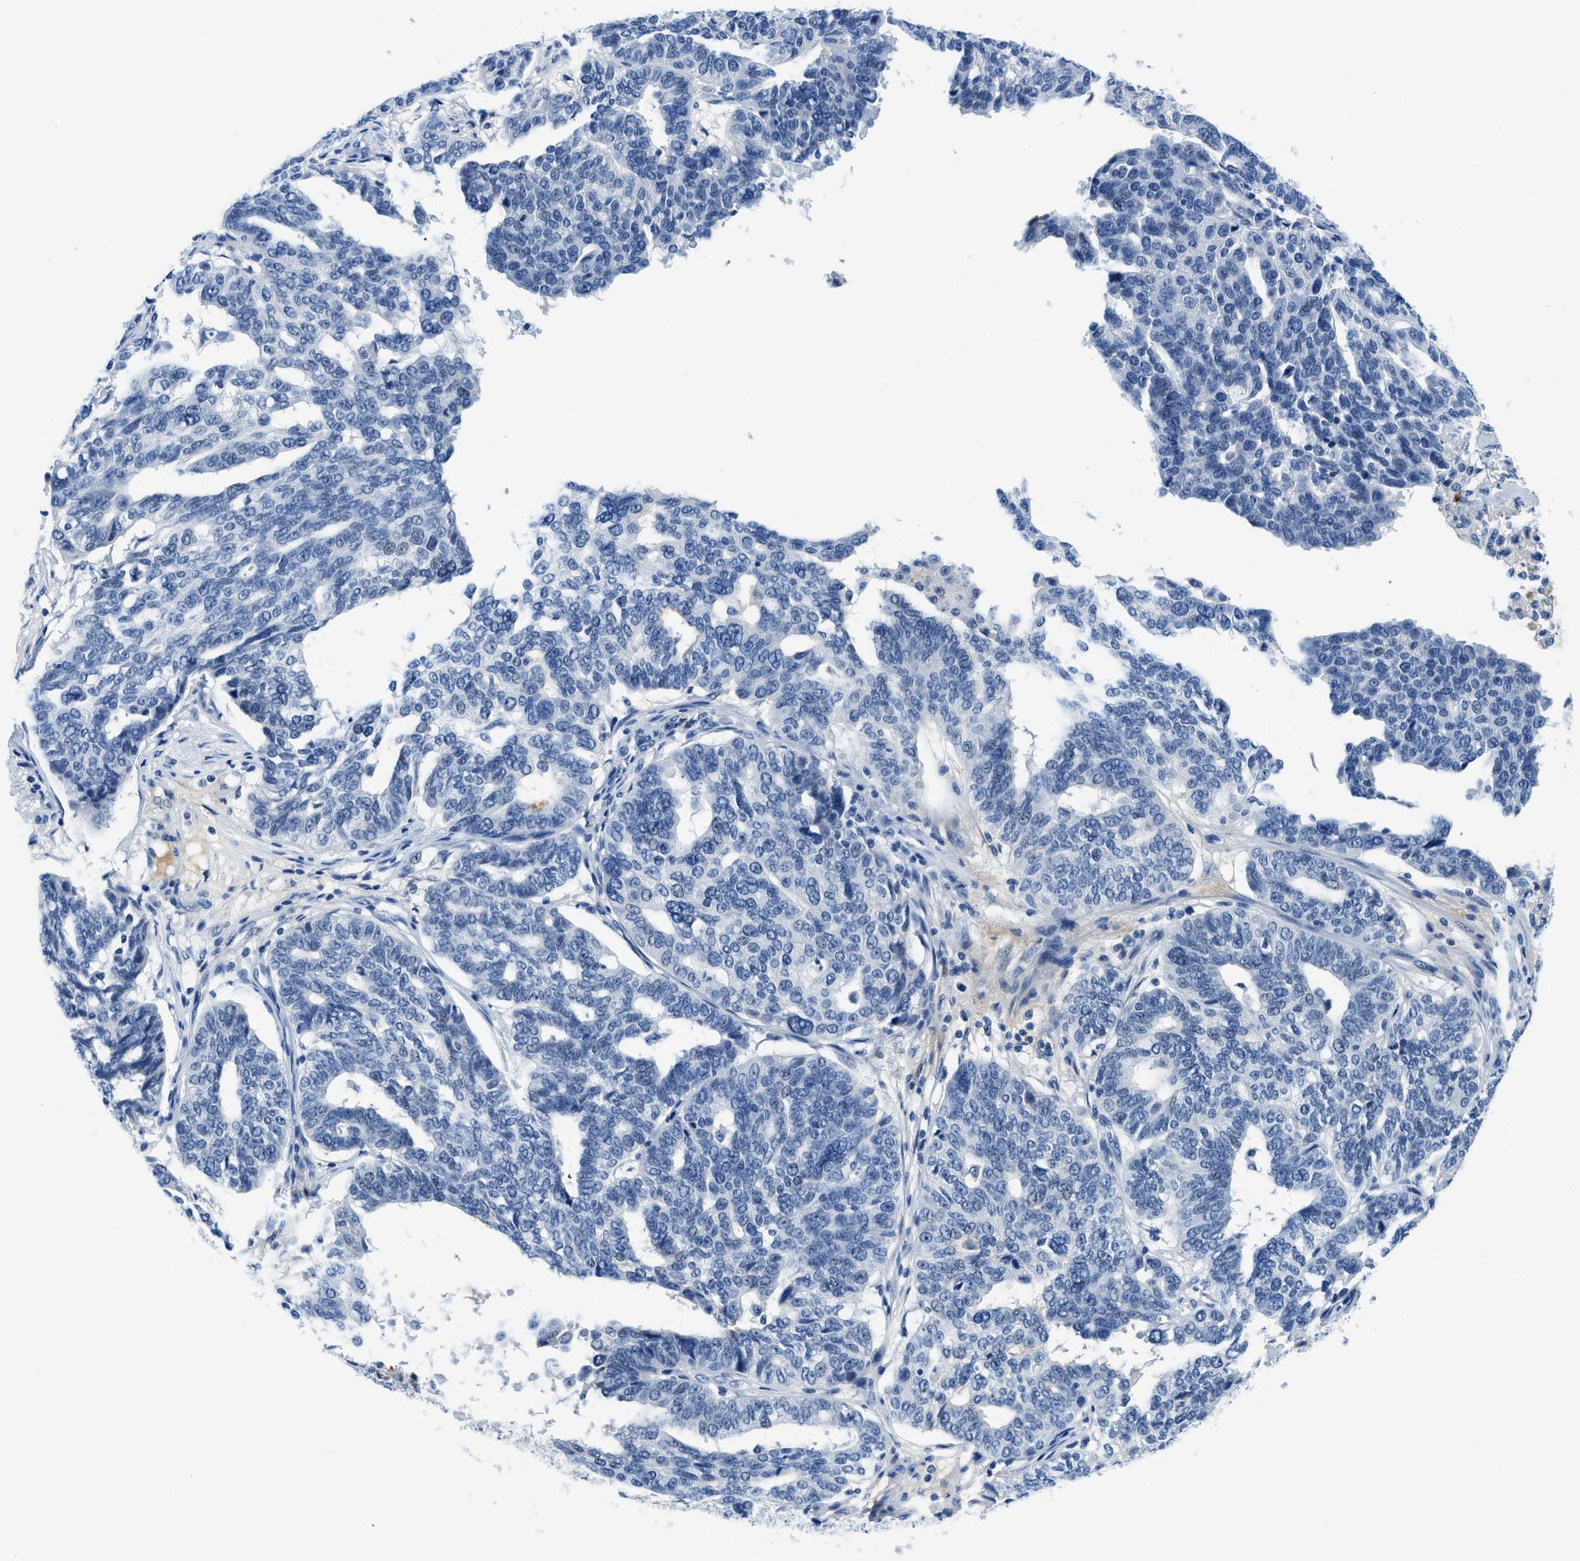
{"staining": {"intensity": "negative", "quantity": "none", "location": "none"}, "tissue": "ovarian cancer", "cell_type": "Tumor cells", "image_type": "cancer", "snomed": [{"axis": "morphology", "description": "Cystadenocarcinoma, serous, NOS"}, {"axis": "topography", "description": "Ovary"}], "caption": "Ovarian serous cystadenocarcinoma stained for a protein using immunohistochemistry shows no expression tumor cells.", "gene": "MBL2", "patient": {"sex": "female", "age": 59}}